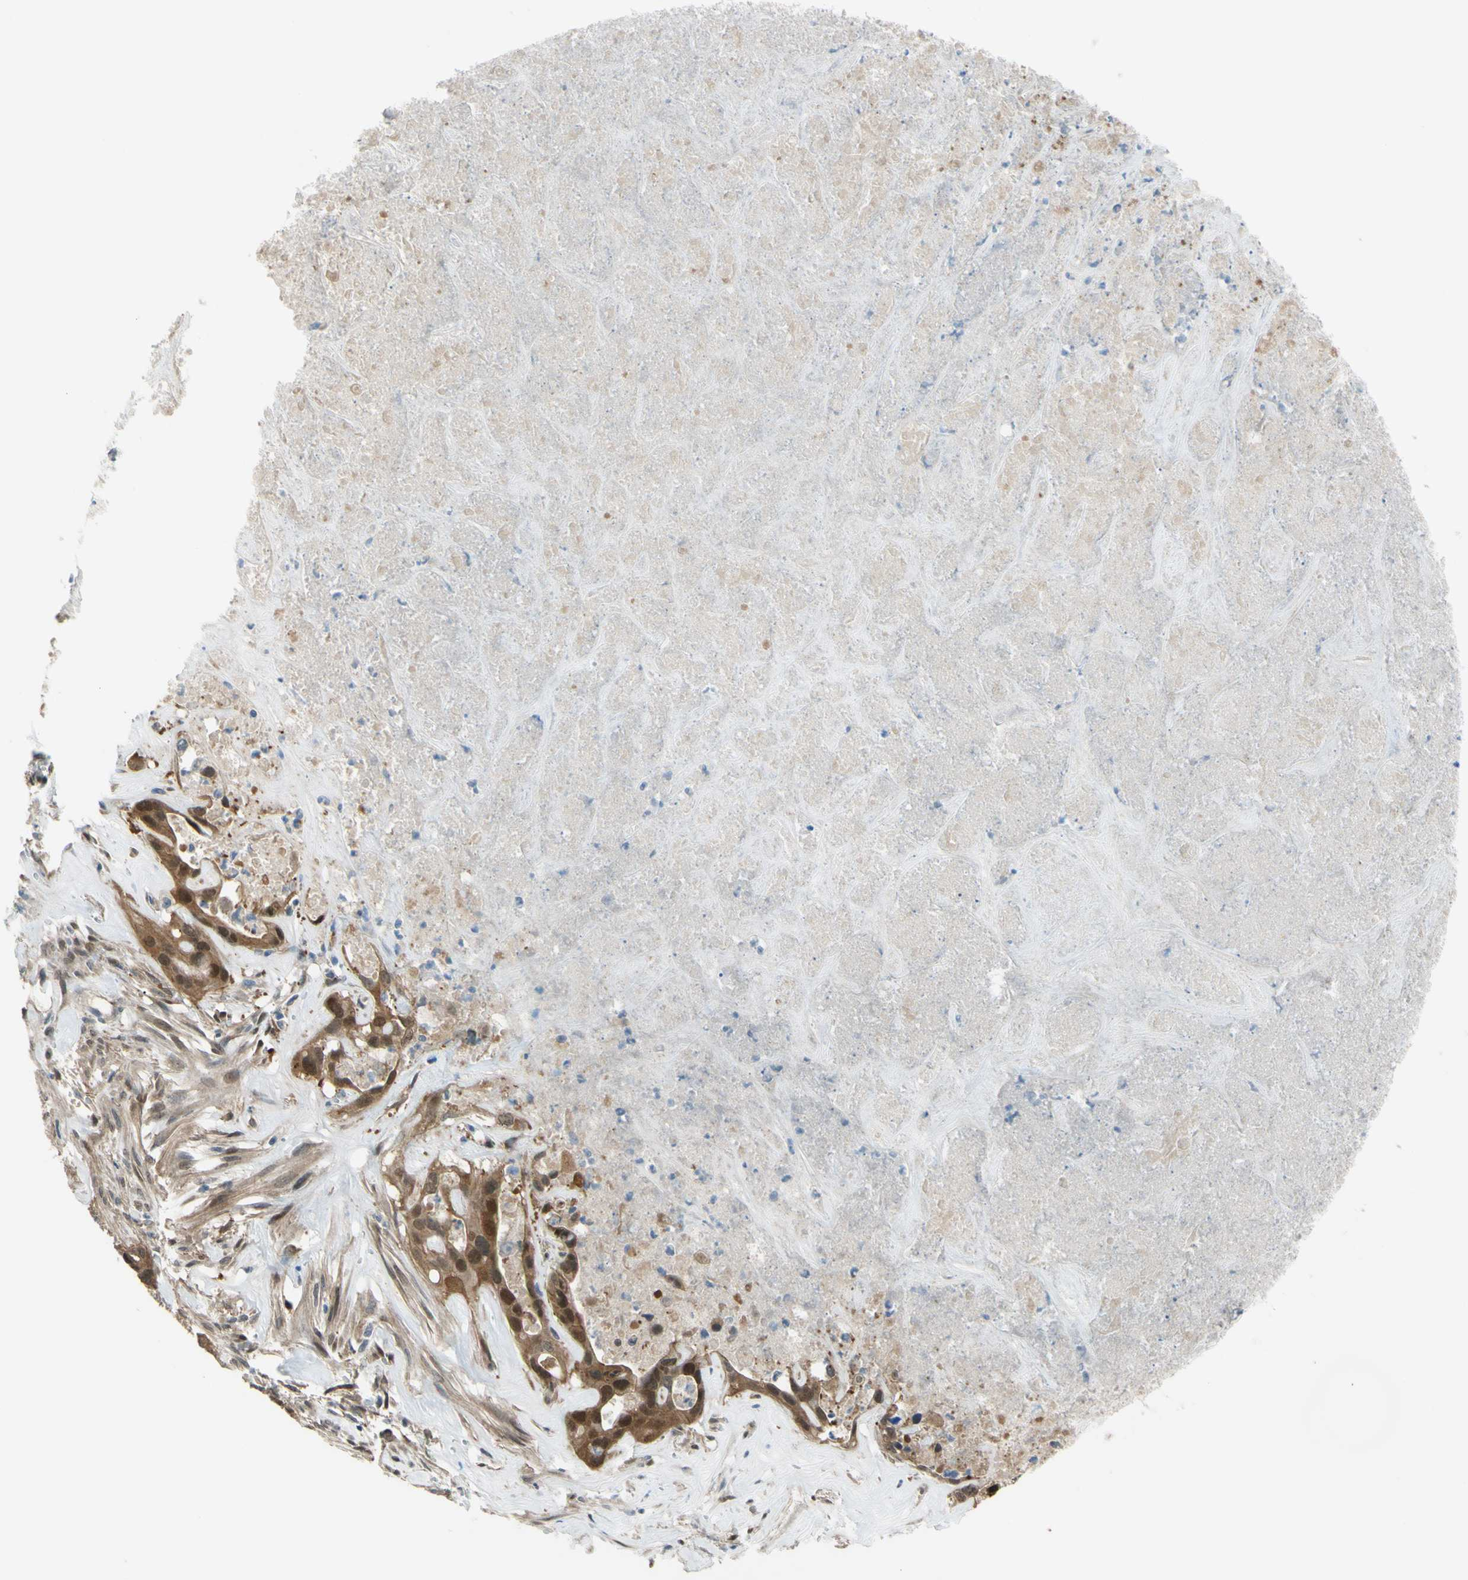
{"staining": {"intensity": "strong", "quantity": ">75%", "location": "cytoplasmic/membranous,nuclear"}, "tissue": "liver cancer", "cell_type": "Tumor cells", "image_type": "cancer", "snomed": [{"axis": "morphology", "description": "Cholangiocarcinoma"}, {"axis": "topography", "description": "Liver"}], "caption": "DAB immunohistochemical staining of human liver cancer (cholangiocarcinoma) reveals strong cytoplasmic/membranous and nuclear protein positivity in approximately >75% of tumor cells.", "gene": "YWHAQ", "patient": {"sex": "female", "age": 65}}